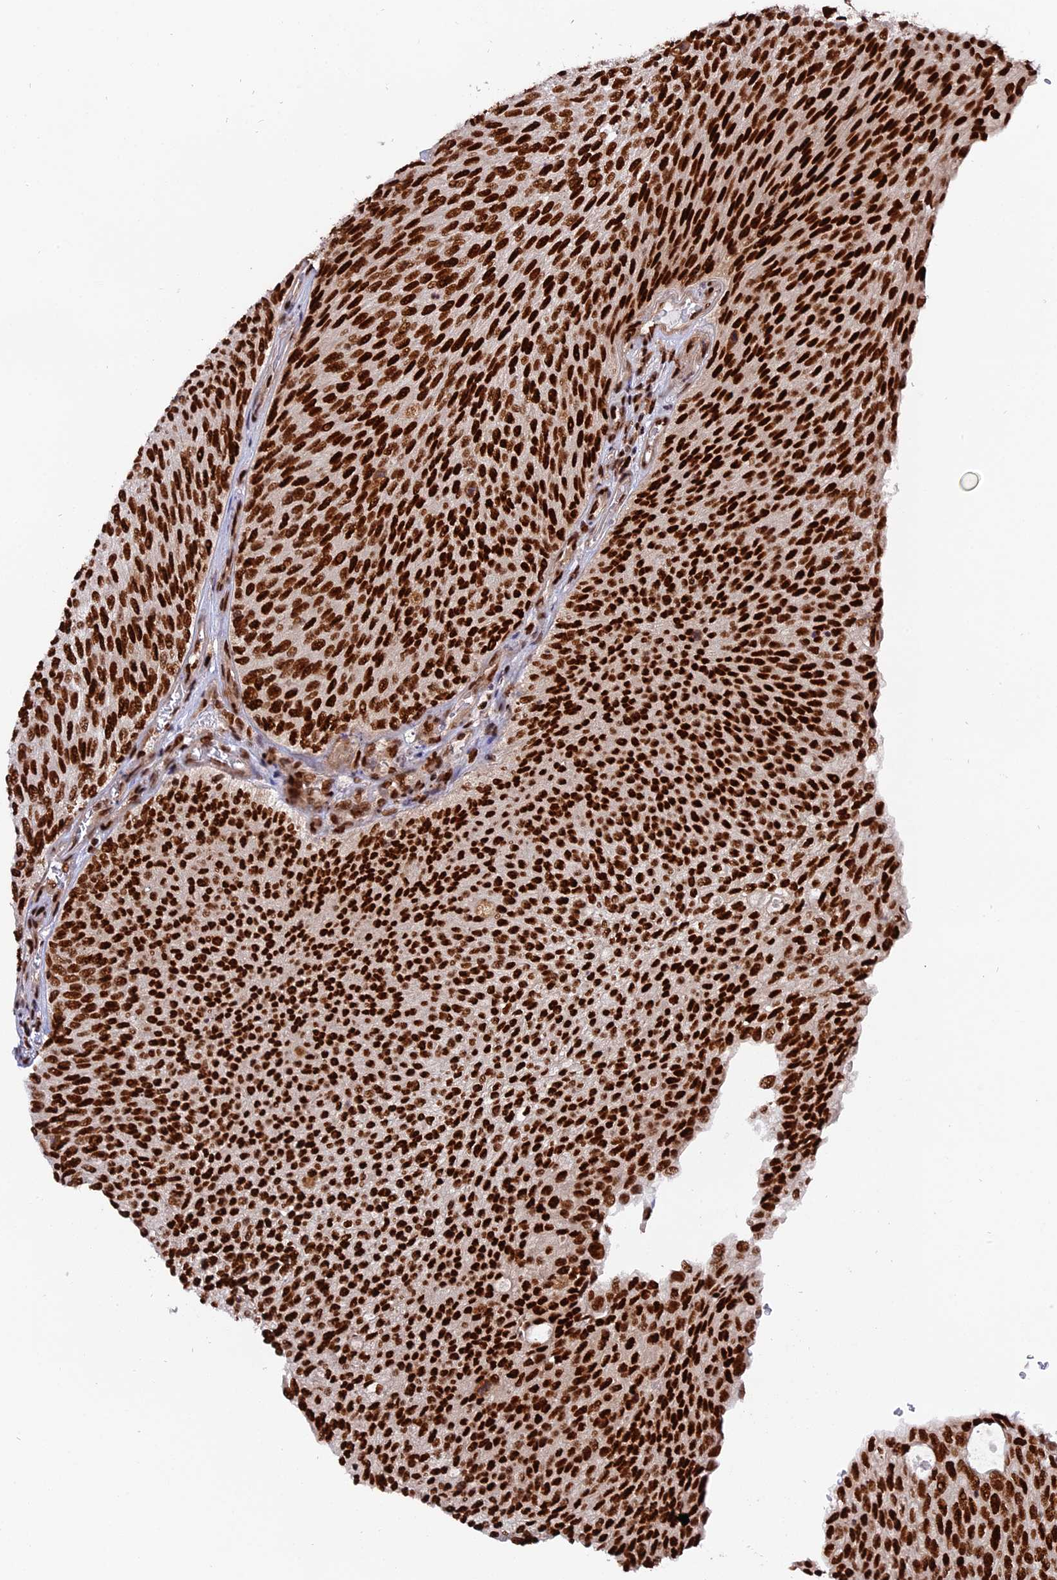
{"staining": {"intensity": "strong", "quantity": ">75%", "location": "nuclear"}, "tissue": "urothelial cancer", "cell_type": "Tumor cells", "image_type": "cancer", "snomed": [{"axis": "morphology", "description": "Urothelial carcinoma, High grade"}, {"axis": "topography", "description": "Urinary bladder"}], "caption": "An image of urothelial cancer stained for a protein shows strong nuclear brown staining in tumor cells.", "gene": "RAMAC", "patient": {"sex": "female", "age": 79}}